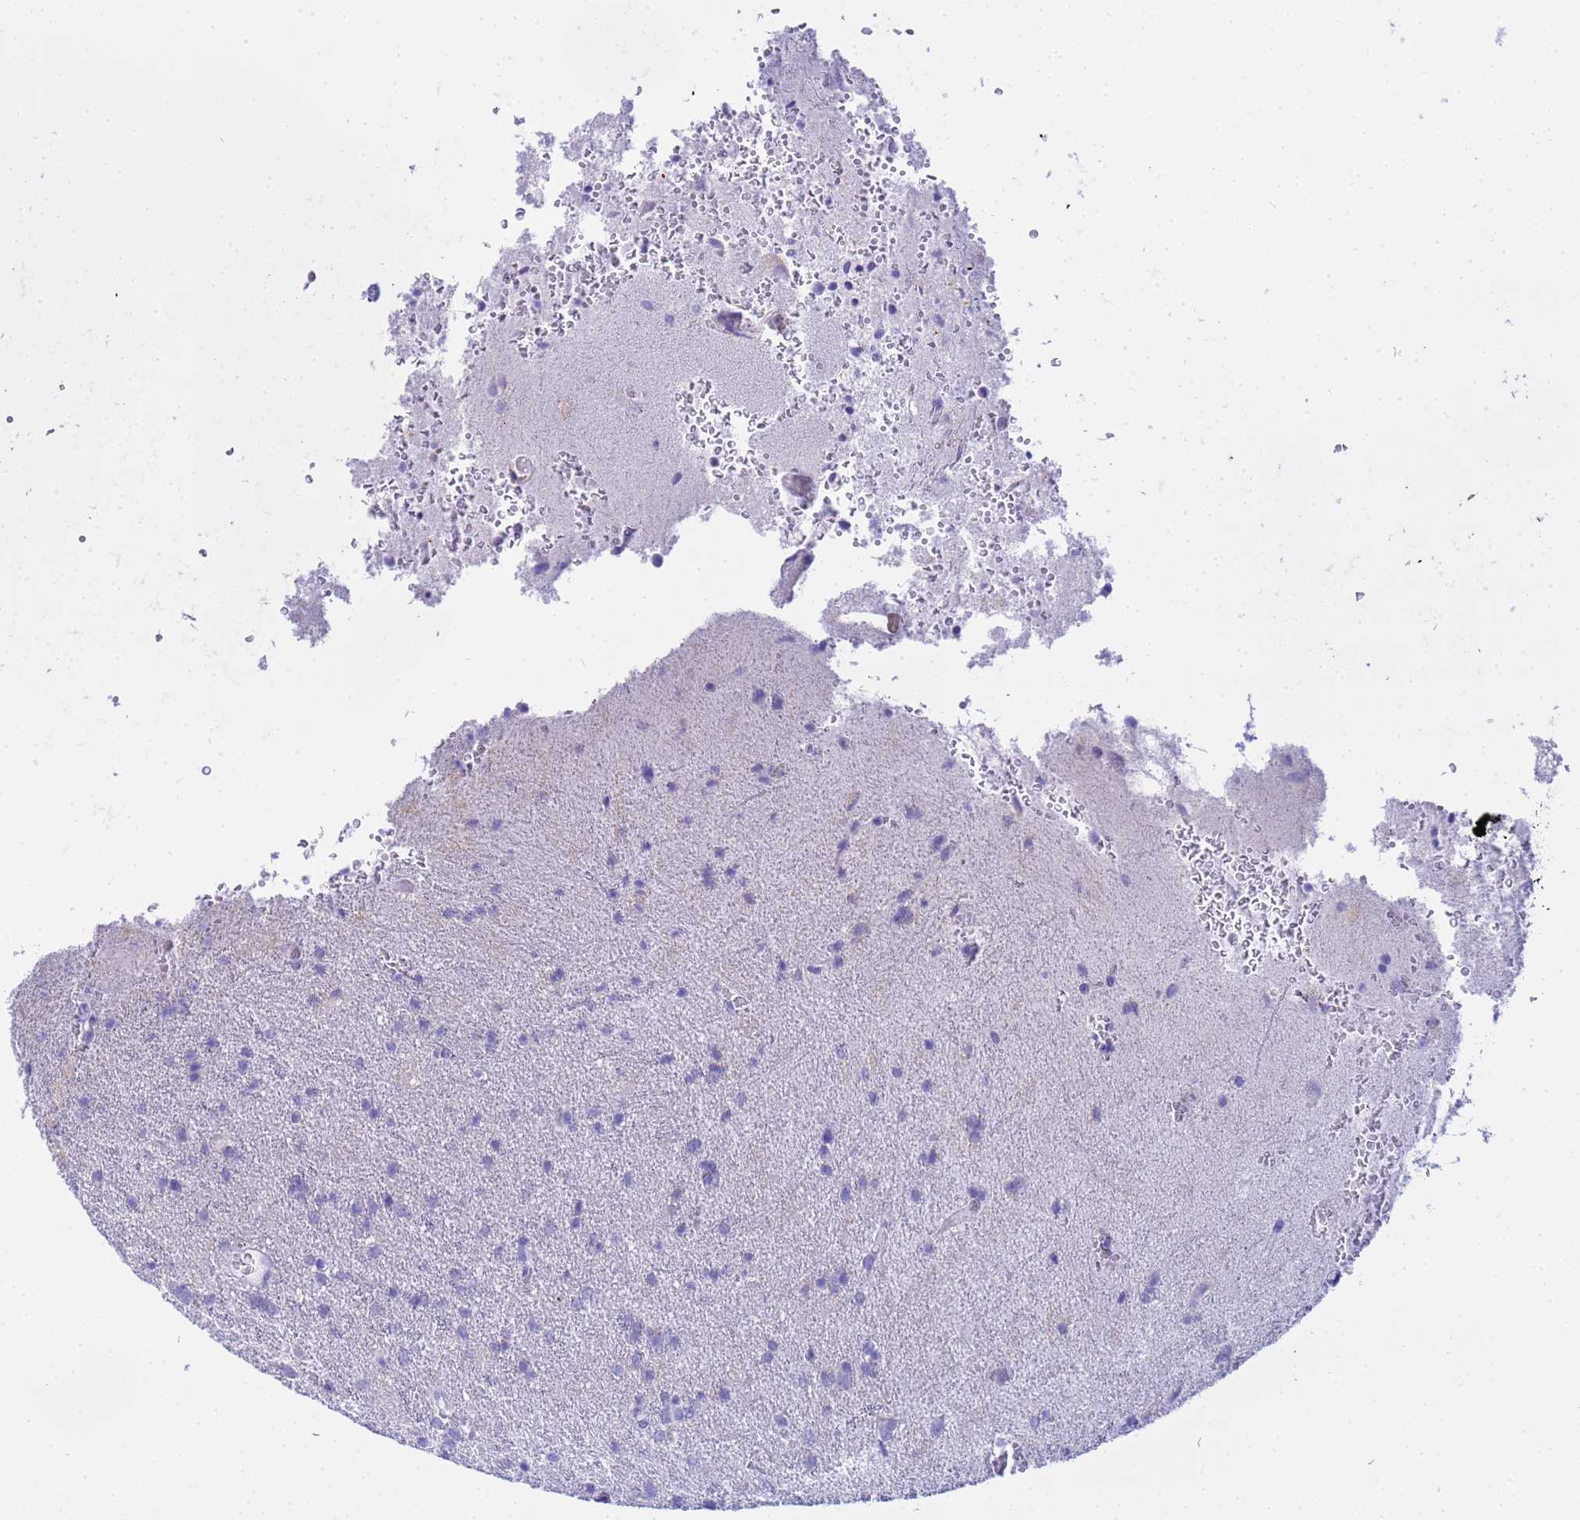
{"staining": {"intensity": "negative", "quantity": "none", "location": "none"}, "tissue": "glioma", "cell_type": "Tumor cells", "image_type": "cancer", "snomed": [{"axis": "morphology", "description": "Glioma, malignant, High grade"}, {"axis": "topography", "description": "Brain"}], "caption": "IHC image of neoplastic tissue: malignant high-grade glioma stained with DAB (3,3'-diaminobenzidine) displays no significant protein expression in tumor cells.", "gene": "AQP12A", "patient": {"sex": "female", "age": 74}}